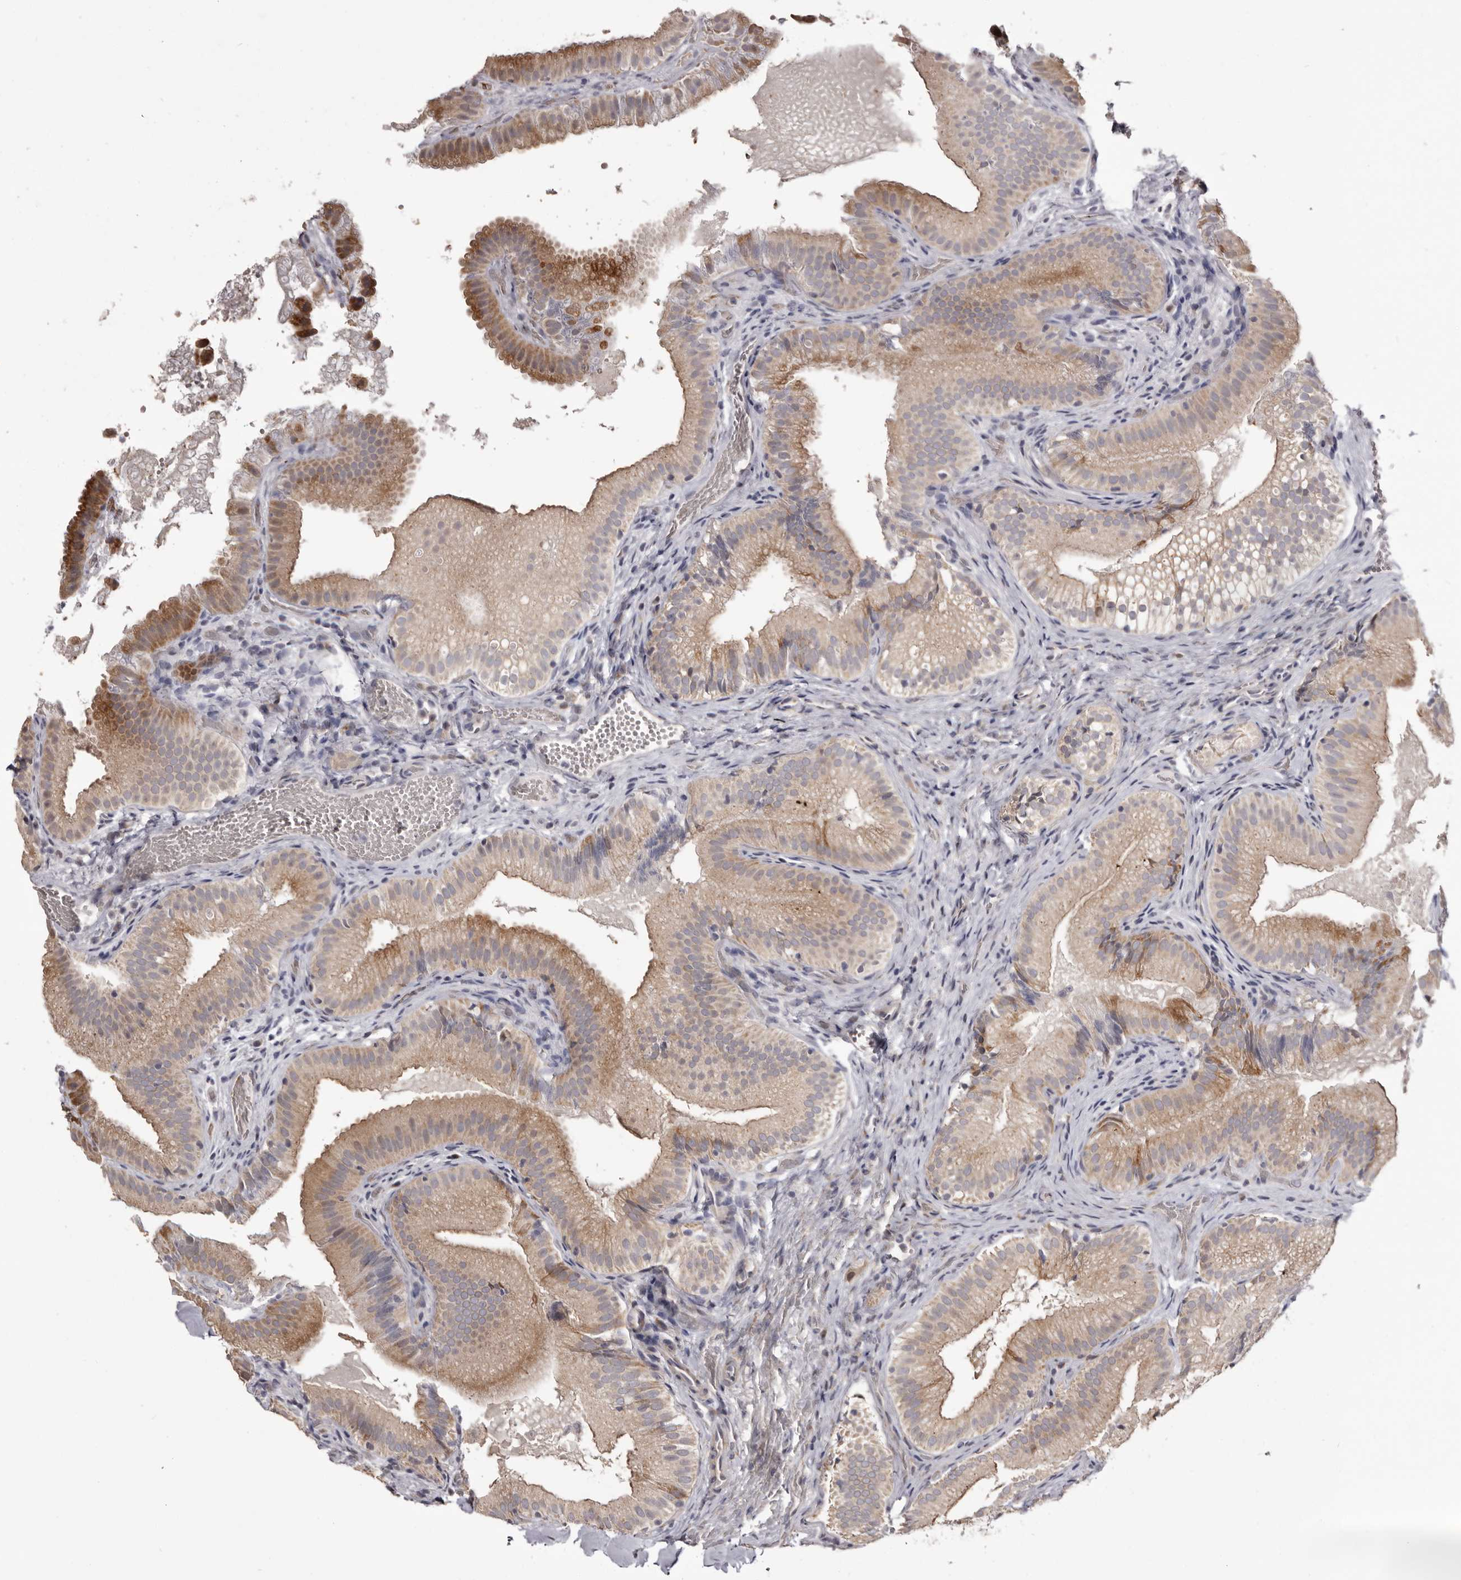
{"staining": {"intensity": "moderate", "quantity": ">75%", "location": "cytoplasmic/membranous"}, "tissue": "gallbladder", "cell_type": "Glandular cells", "image_type": "normal", "snomed": [{"axis": "morphology", "description": "Normal tissue, NOS"}, {"axis": "topography", "description": "Gallbladder"}], "caption": "The image exhibits immunohistochemical staining of normal gallbladder. There is moderate cytoplasmic/membranous staining is appreciated in approximately >75% of glandular cells.", "gene": "PIGX", "patient": {"sex": "female", "age": 30}}